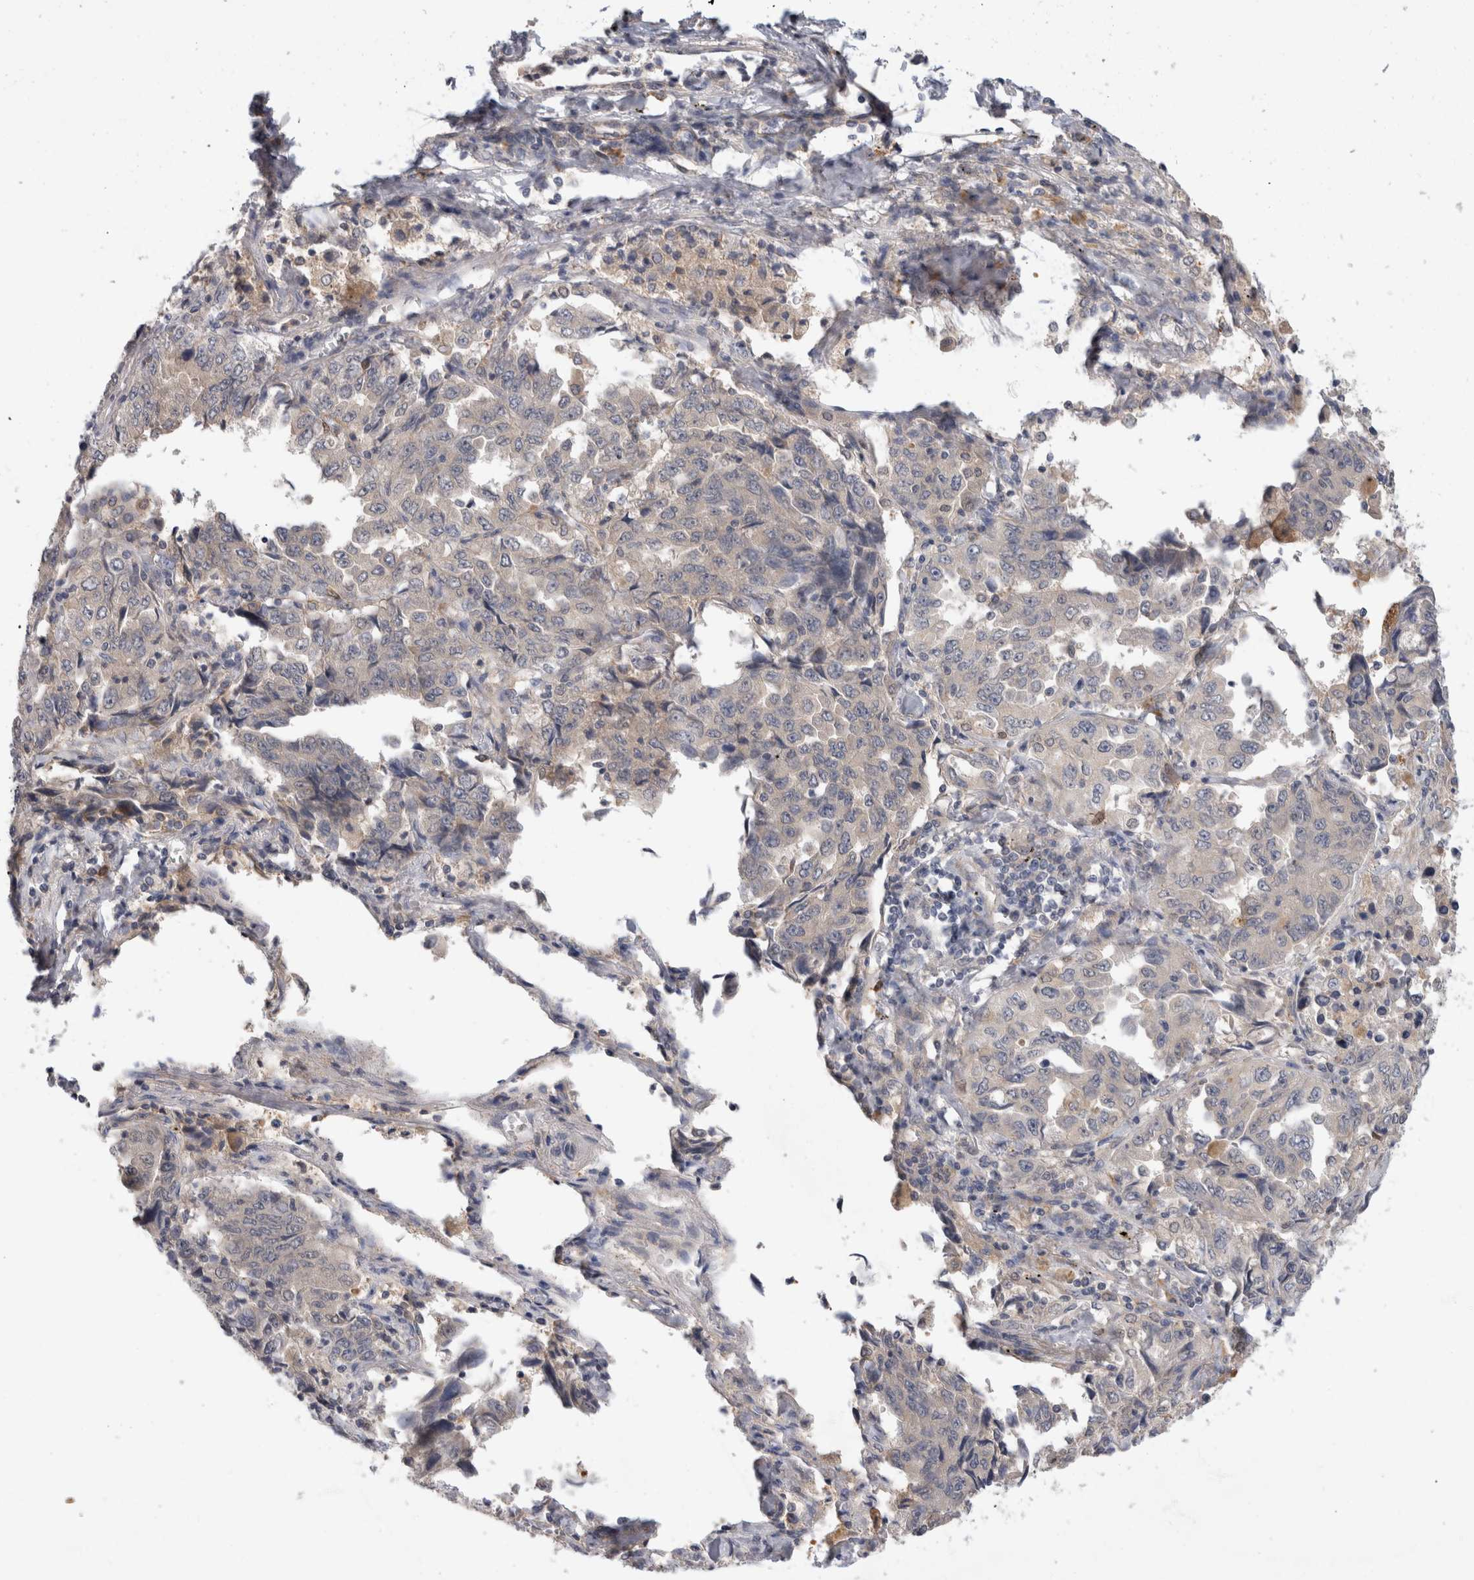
{"staining": {"intensity": "weak", "quantity": "<25%", "location": "cytoplasmic/membranous"}, "tissue": "lung cancer", "cell_type": "Tumor cells", "image_type": "cancer", "snomed": [{"axis": "morphology", "description": "Adenocarcinoma, NOS"}, {"axis": "topography", "description": "Lung"}], "caption": "DAB immunohistochemical staining of human adenocarcinoma (lung) shows no significant positivity in tumor cells.", "gene": "PGM1", "patient": {"sex": "female", "age": 51}}